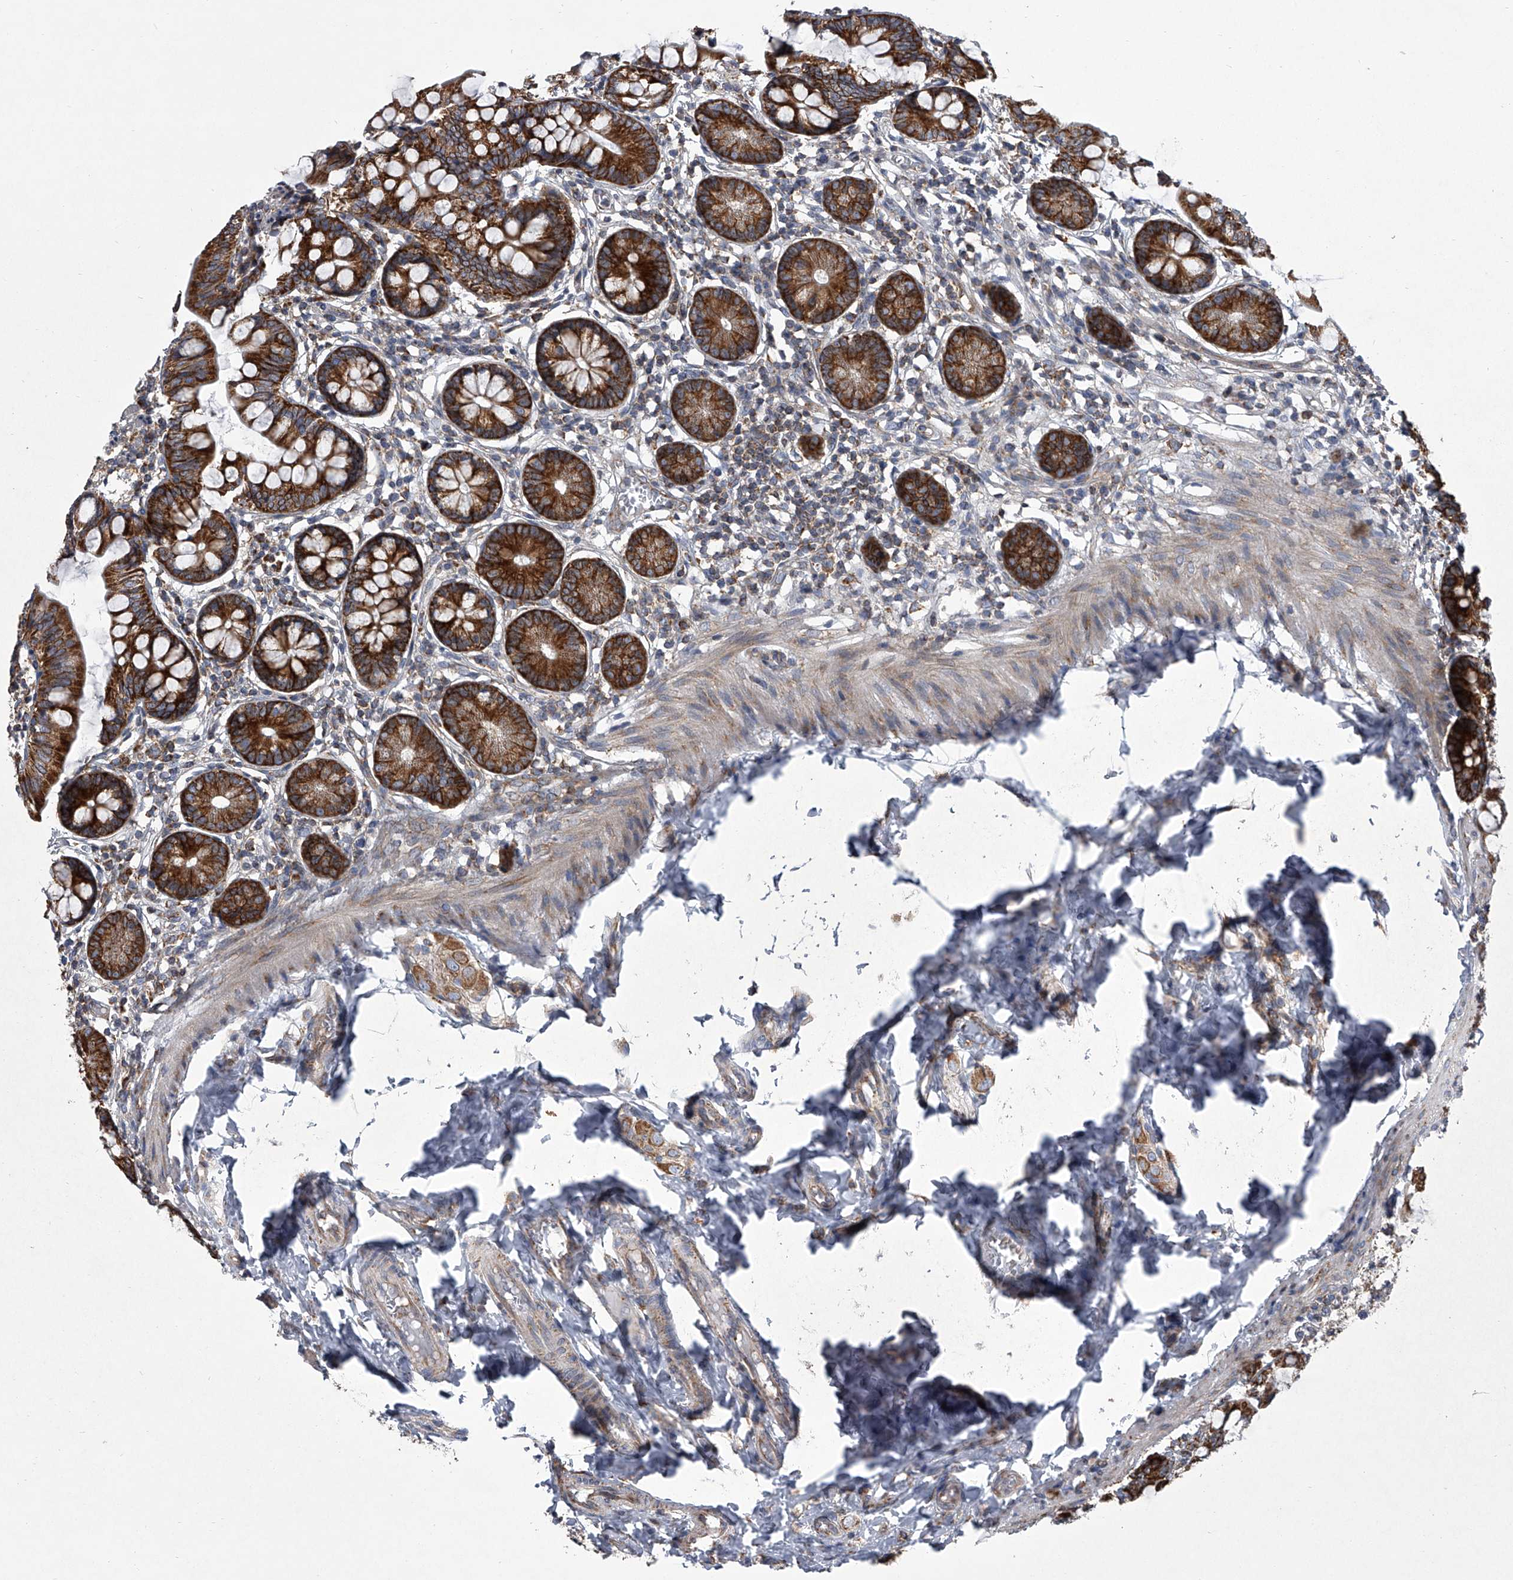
{"staining": {"intensity": "strong", "quantity": ">75%", "location": "cytoplasmic/membranous"}, "tissue": "small intestine", "cell_type": "Glandular cells", "image_type": "normal", "snomed": [{"axis": "morphology", "description": "Normal tissue, NOS"}, {"axis": "topography", "description": "Small intestine"}], "caption": "Small intestine stained with DAB (3,3'-diaminobenzidine) IHC demonstrates high levels of strong cytoplasmic/membranous staining in approximately >75% of glandular cells. The staining is performed using DAB brown chromogen to label protein expression. The nuclei are counter-stained blue using hematoxylin.", "gene": "ZC3H15", "patient": {"sex": "male", "age": 7}}